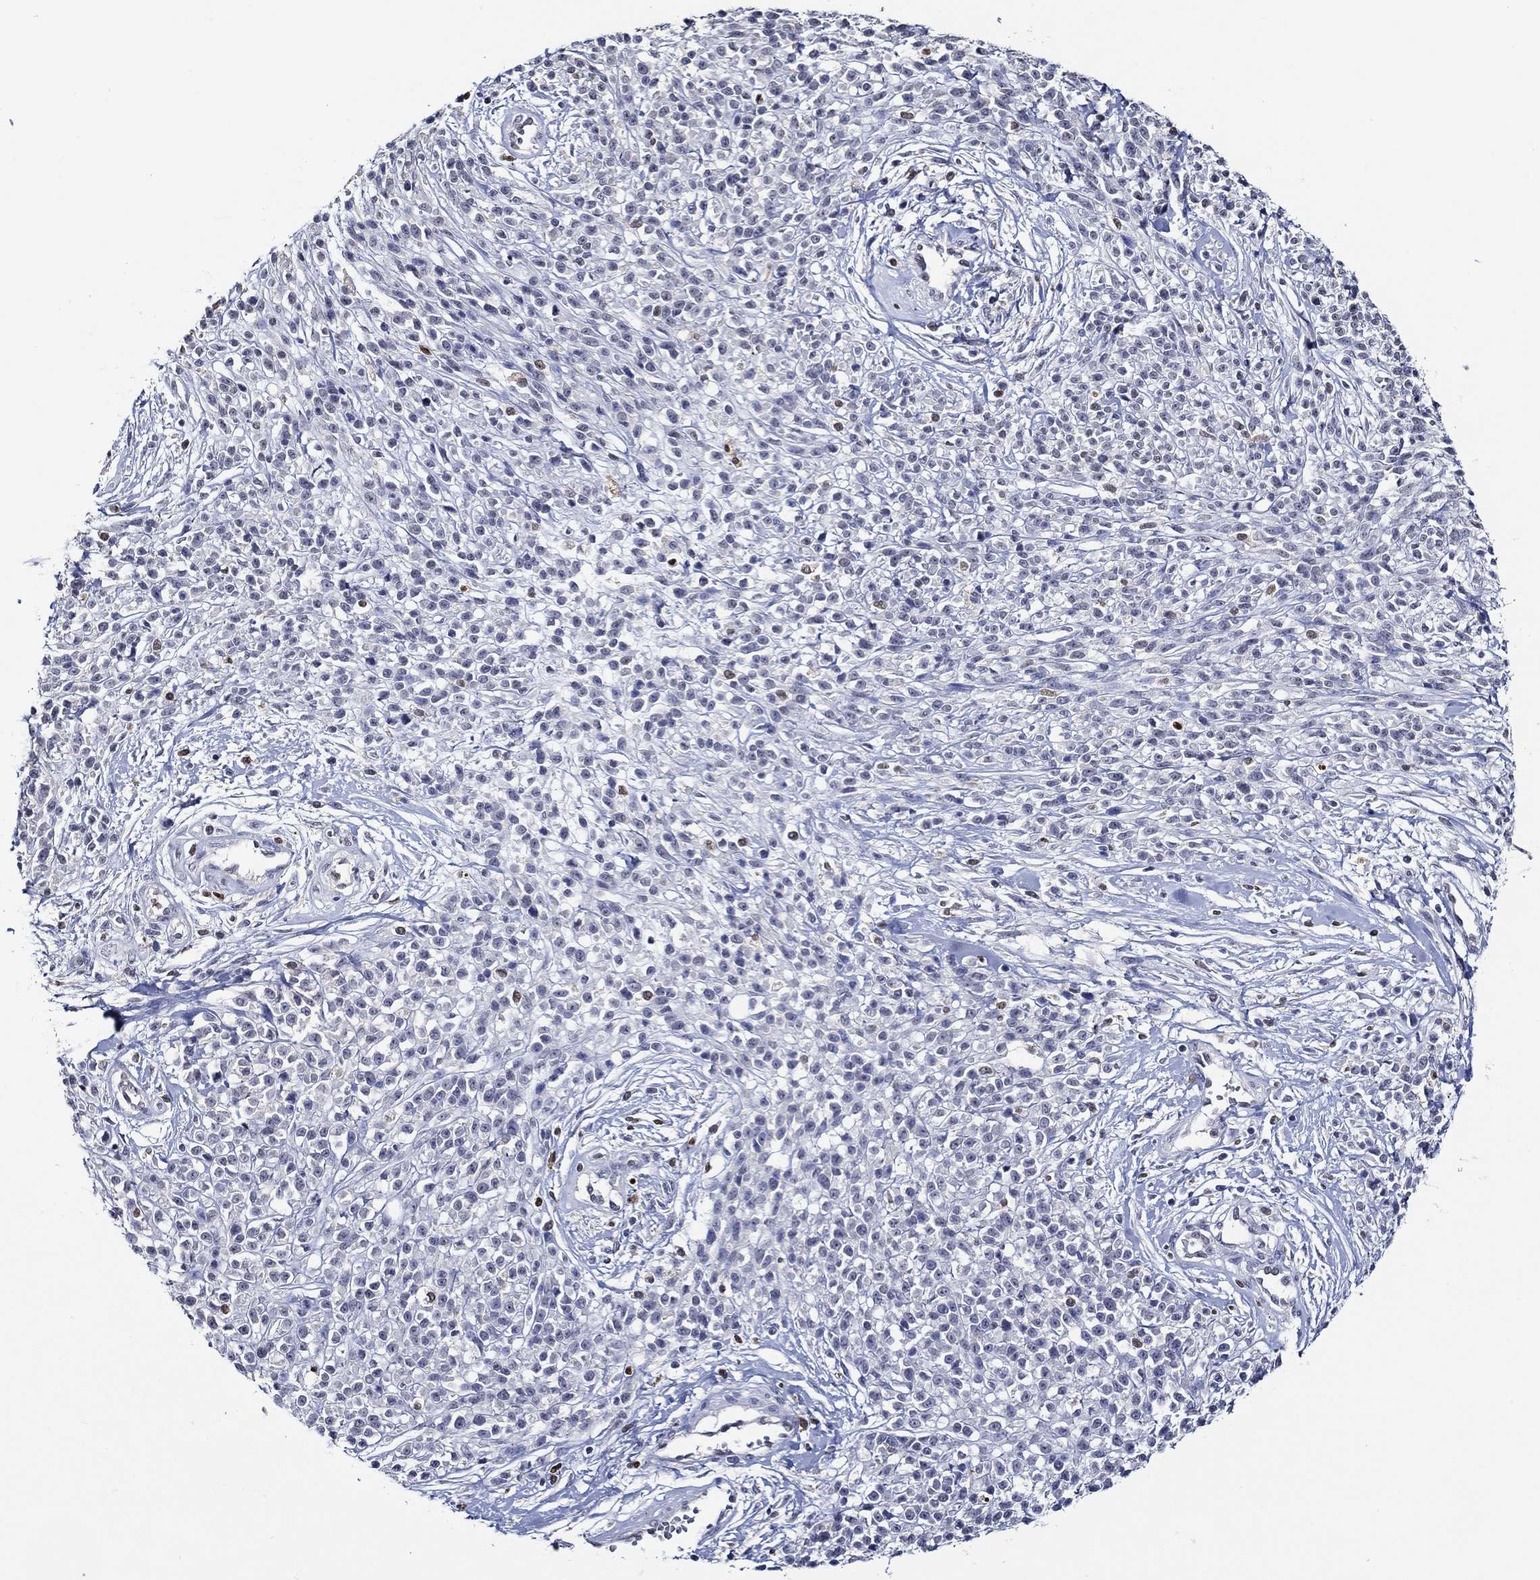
{"staining": {"intensity": "negative", "quantity": "none", "location": "none"}, "tissue": "melanoma", "cell_type": "Tumor cells", "image_type": "cancer", "snomed": [{"axis": "morphology", "description": "Malignant melanoma, NOS"}, {"axis": "topography", "description": "Skin"}, {"axis": "topography", "description": "Skin of trunk"}], "caption": "A histopathology image of human melanoma is negative for staining in tumor cells. (DAB IHC, high magnification).", "gene": "GATA2", "patient": {"sex": "male", "age": 74}}